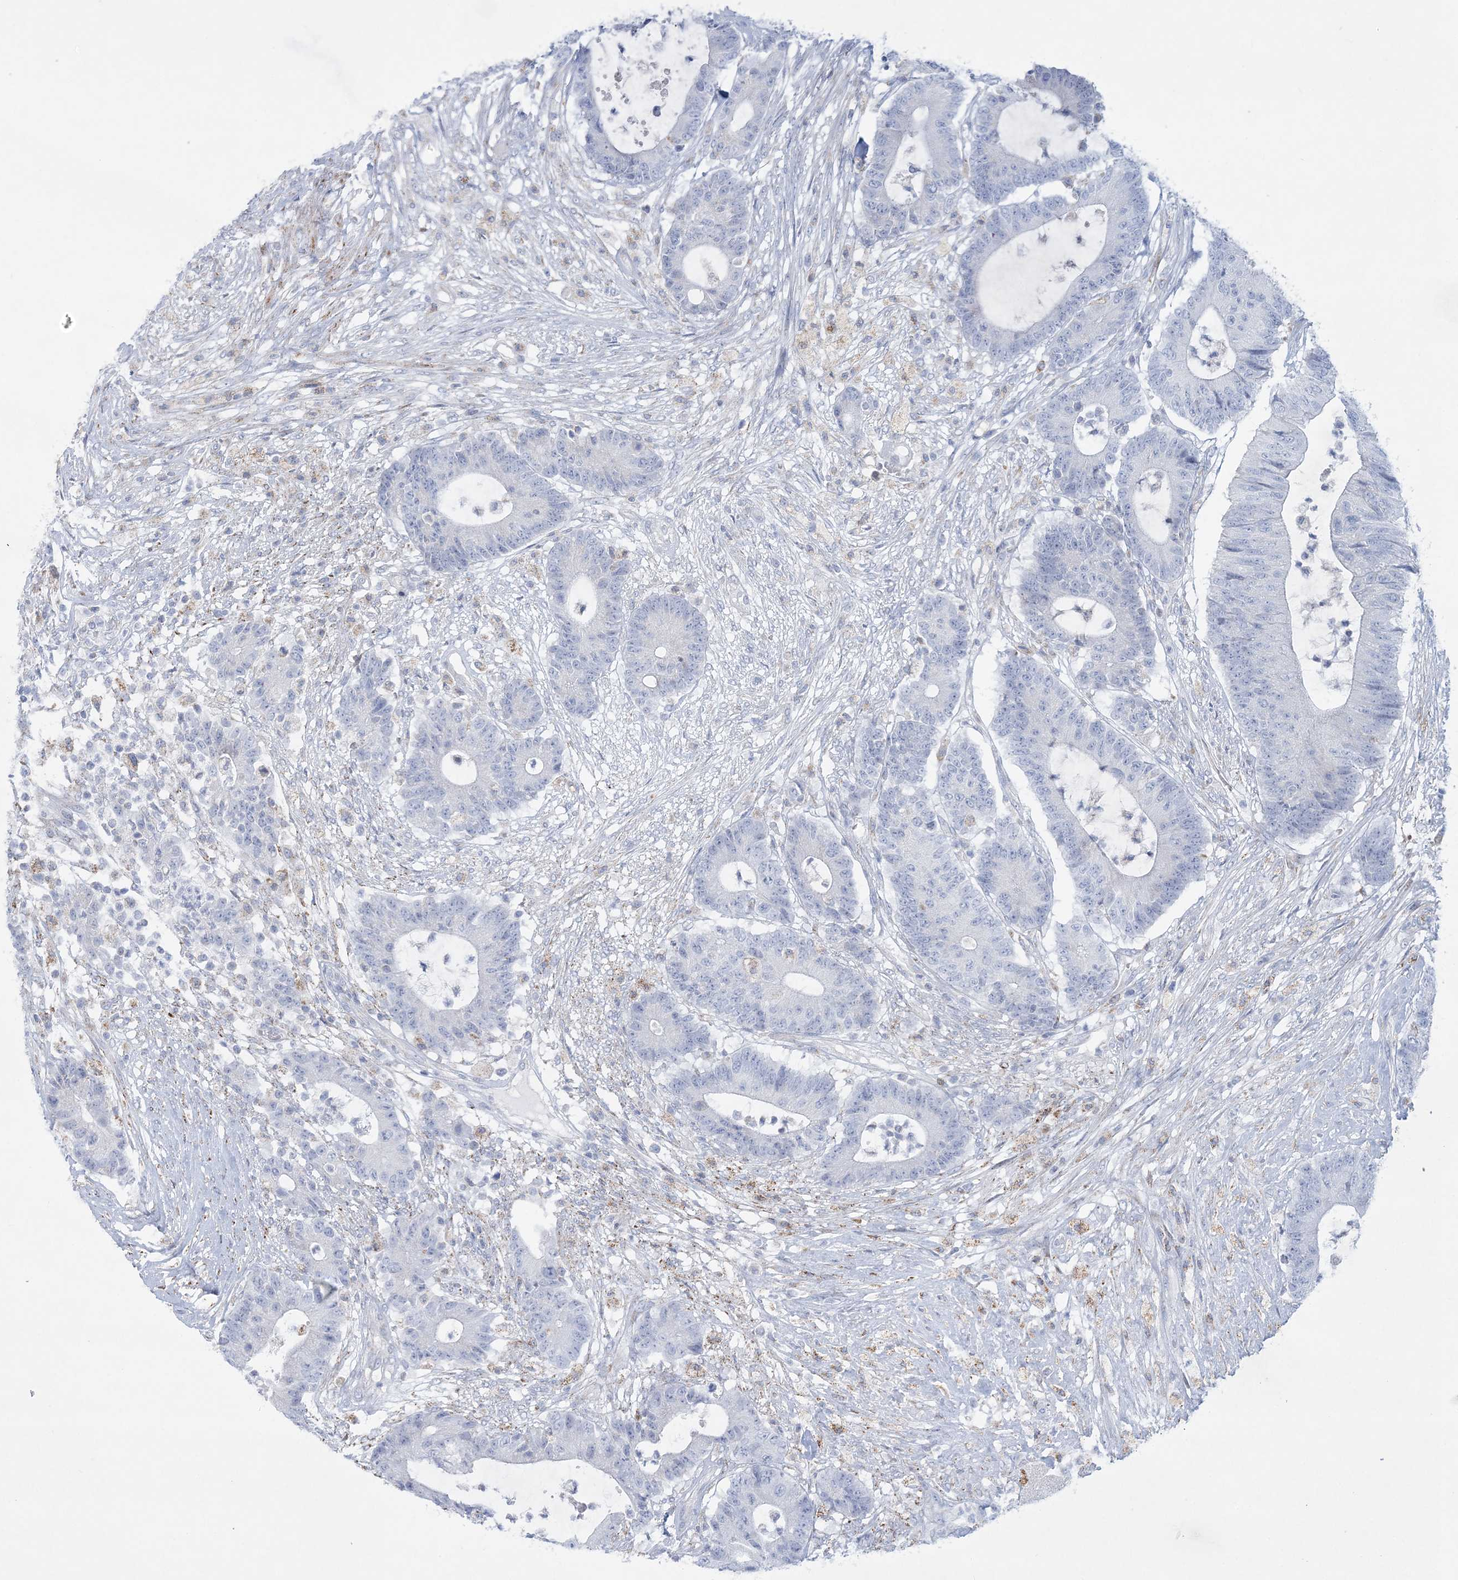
{"staining": {"intensity": "negative", "quantity": "none", "location": "none"}, "tissue": "colorectal cancer", "cell_type": "Tumor cells", "image_type": "cancer", "snomed": [{"axis": "morphology", "description": "Adenocarcinoma, NOS"}, {"axis": "topography", "description": "Colon"}], "caption": "Micrograph shows no protein staining in tumor cells of colorectal adenocarcinoma tissue. The staining is performed using DAB (3,3'-diaminobenzidine) brown chromogen with nuclei counter-stained in using hematoxylin.", "gene": "TBC1D7", "patient": {"sex": "female", "age": 84}}